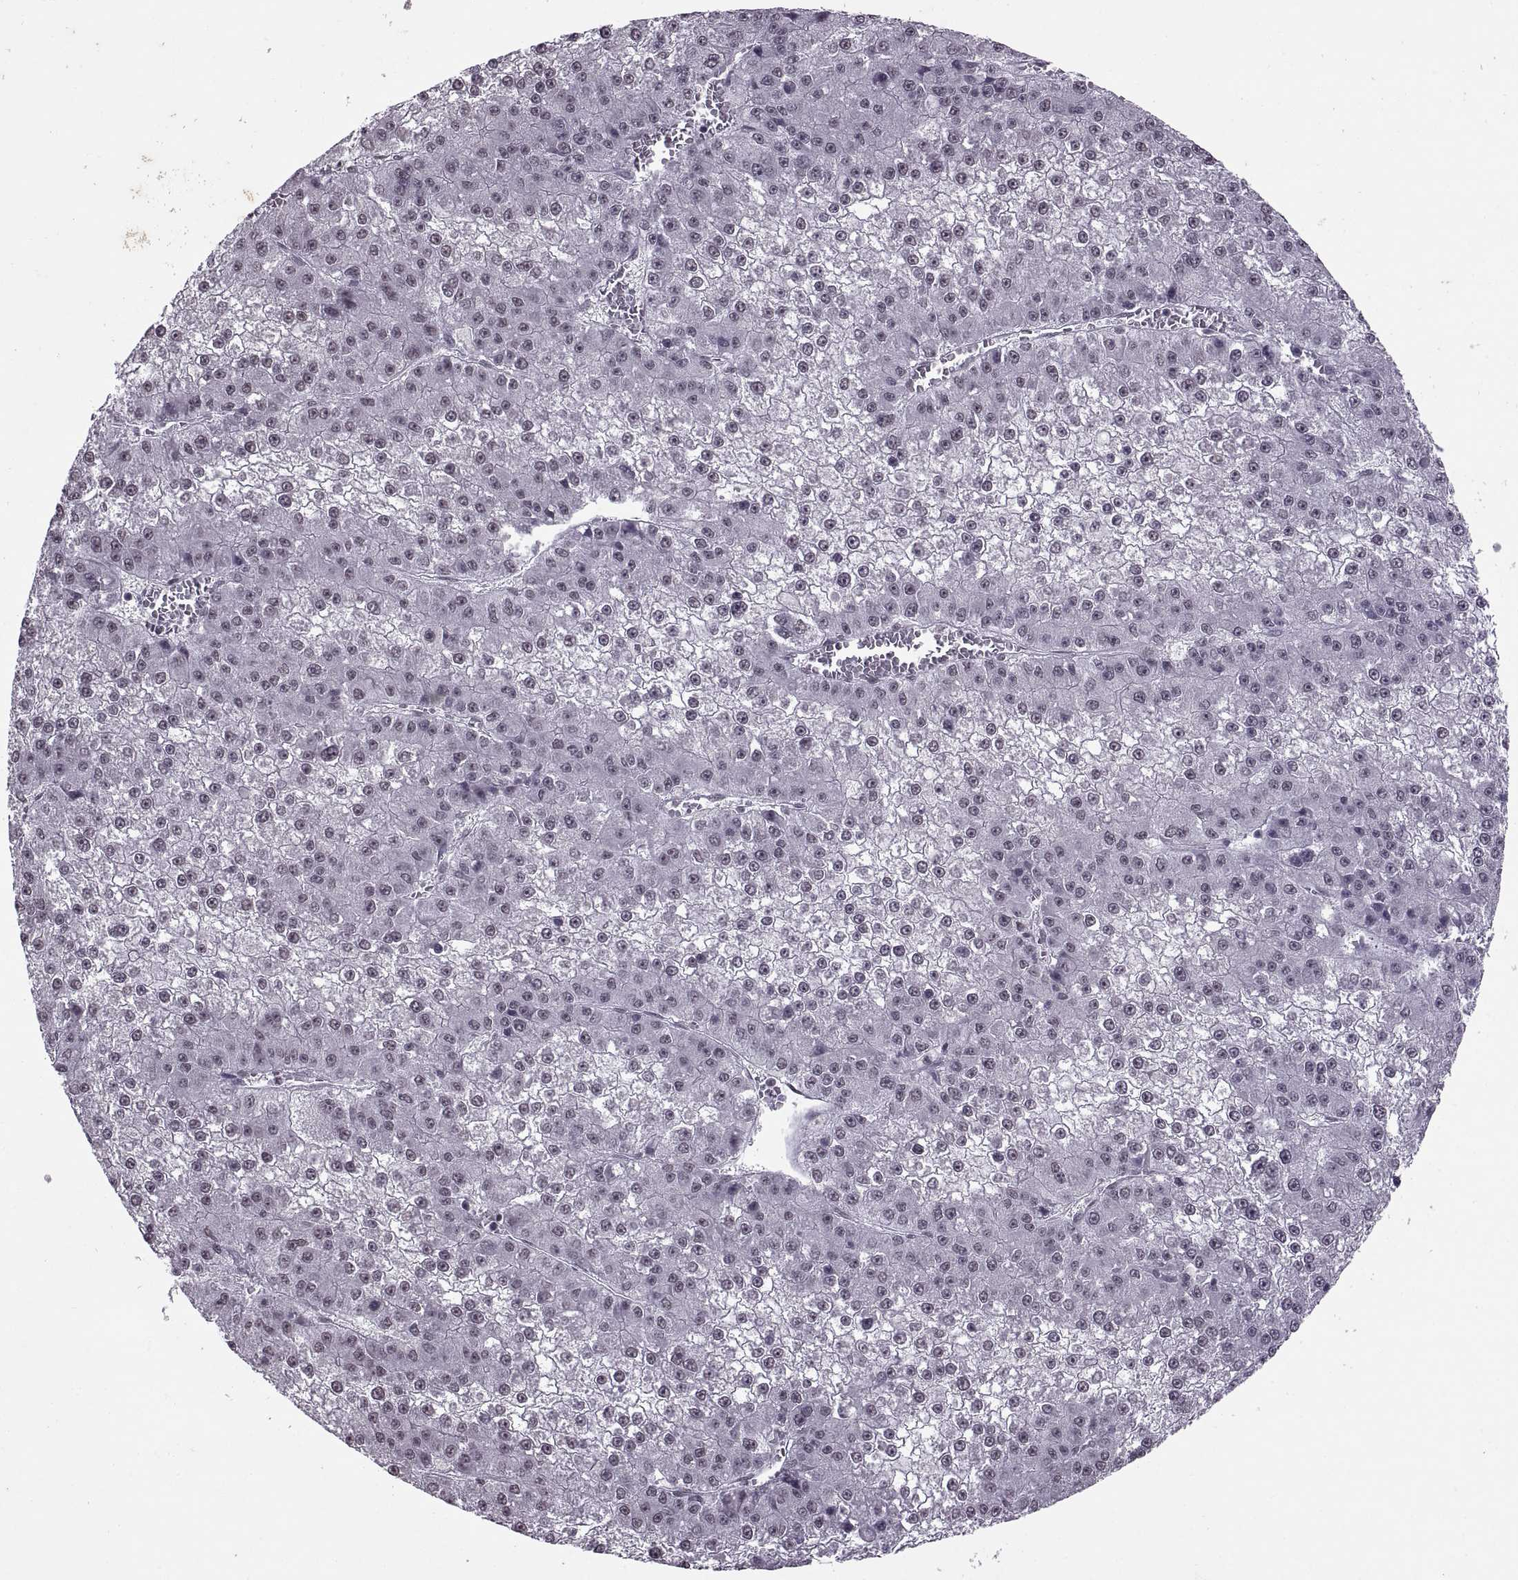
{"staining": {"intensity": "negative", "quantity": "none", "location": "none"}, "tissue": "liver cancer", "cell_type": "Tumor cells", "image_type": "cancer", "snomed": [{"axis": "morphology", "description": "Carcinoma, Hepatocellular, NOS"}, {"axis": "topography", "description": "Liver"}], "caption": "Tumor cells are negative for protein expression in human liver hepatocellular carcinoma.", "gene": "OTP", "patient": {"sex": "female", "age": 73}}